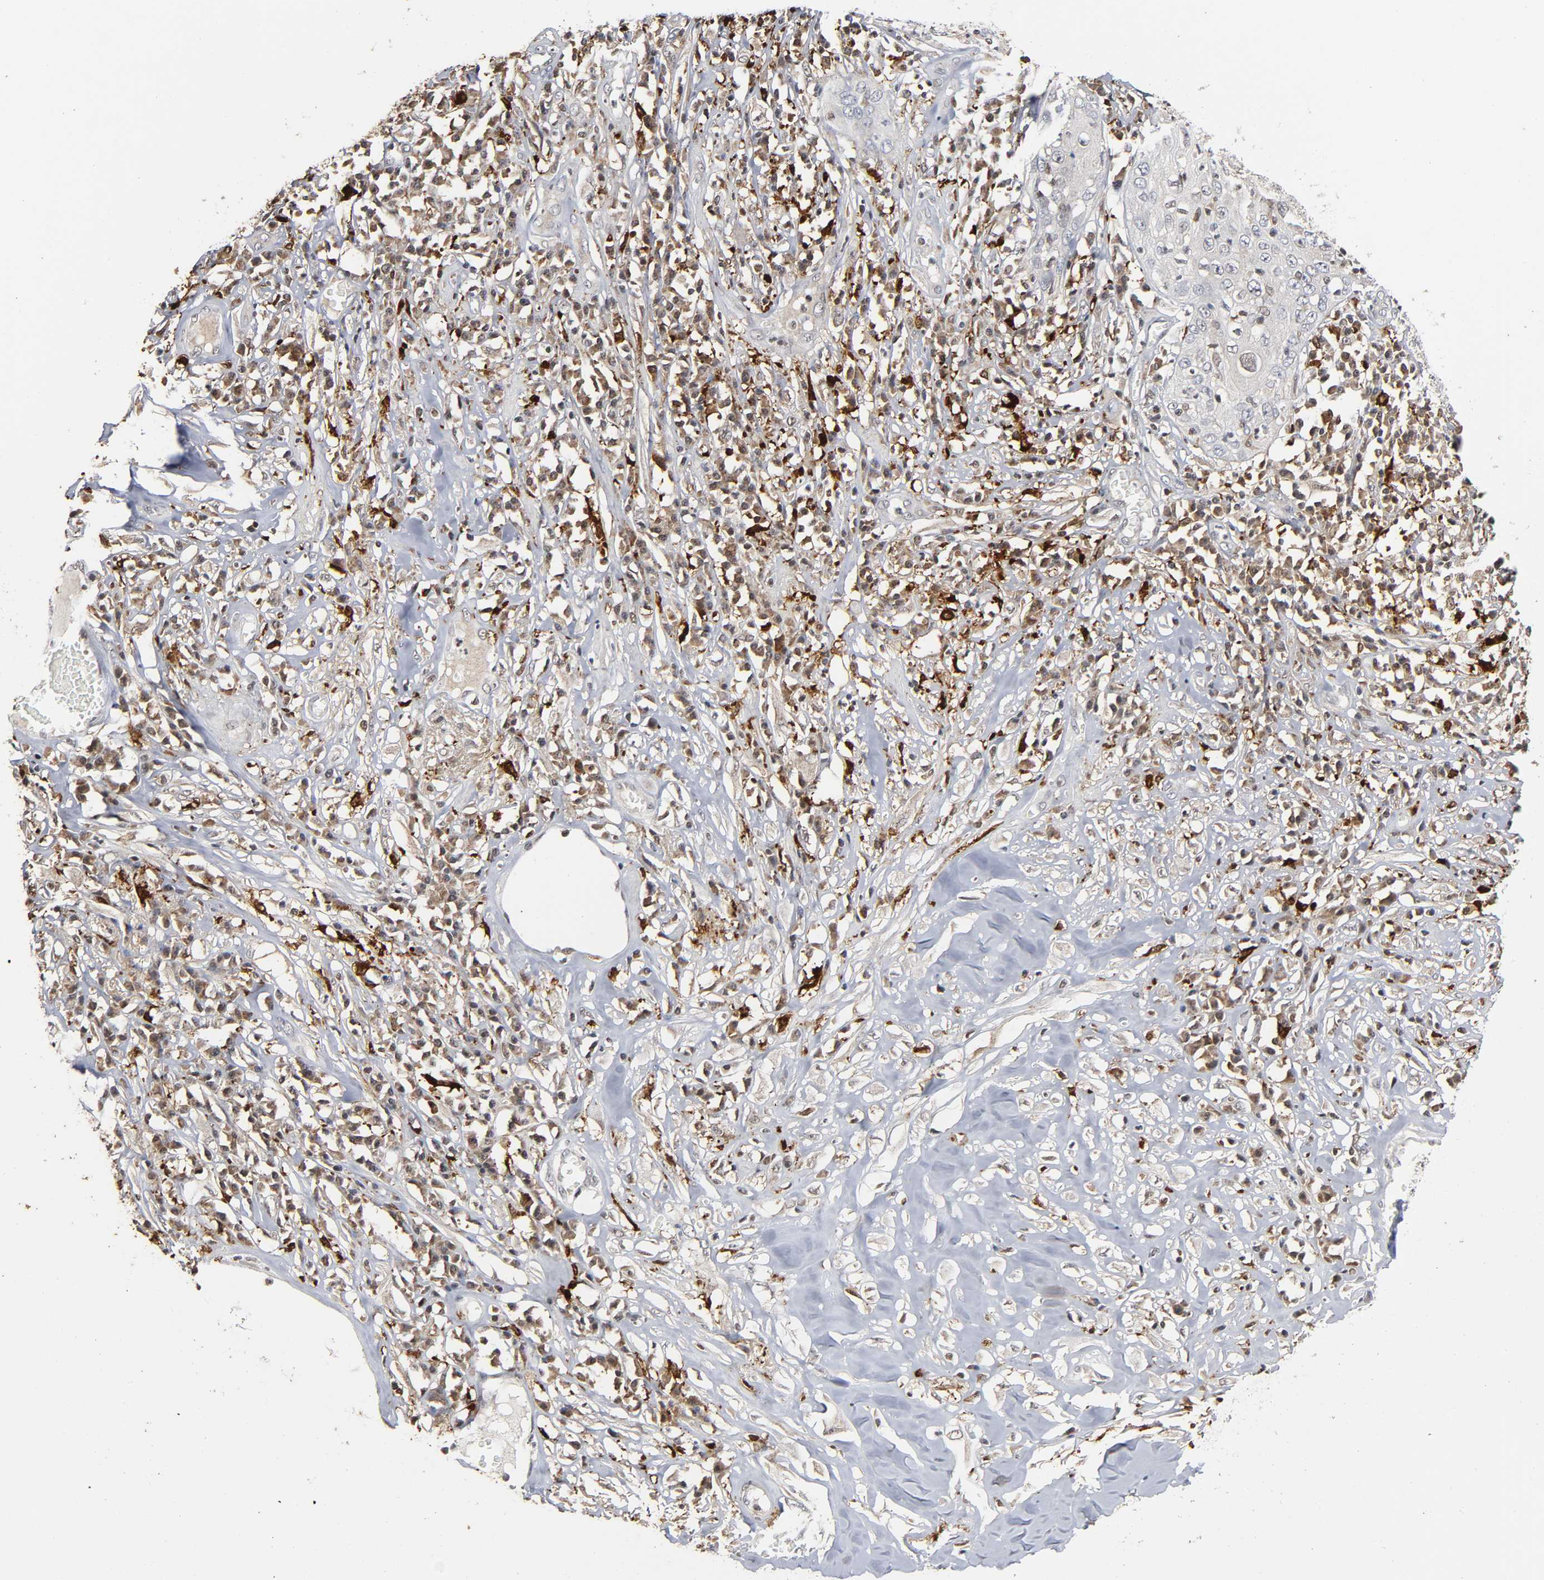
{"staining": {"intensity": "negative", "quantity": "none", "location": "none"}, "tissue": "skin cancer", "cell_type": "Tumor cells", "image_type": "cancer", "snomed": [{"axis": "morphology", "description": "Squamous cell carcinoma, NOS"}, {"axis": "topography", "description": "Skin"}], "caption": "Tumor cells show no significant protein expression in squamous cell carcinoma (skin).", "gene": "KAT2B", "patient": {"sex": "male", "age": 65}}